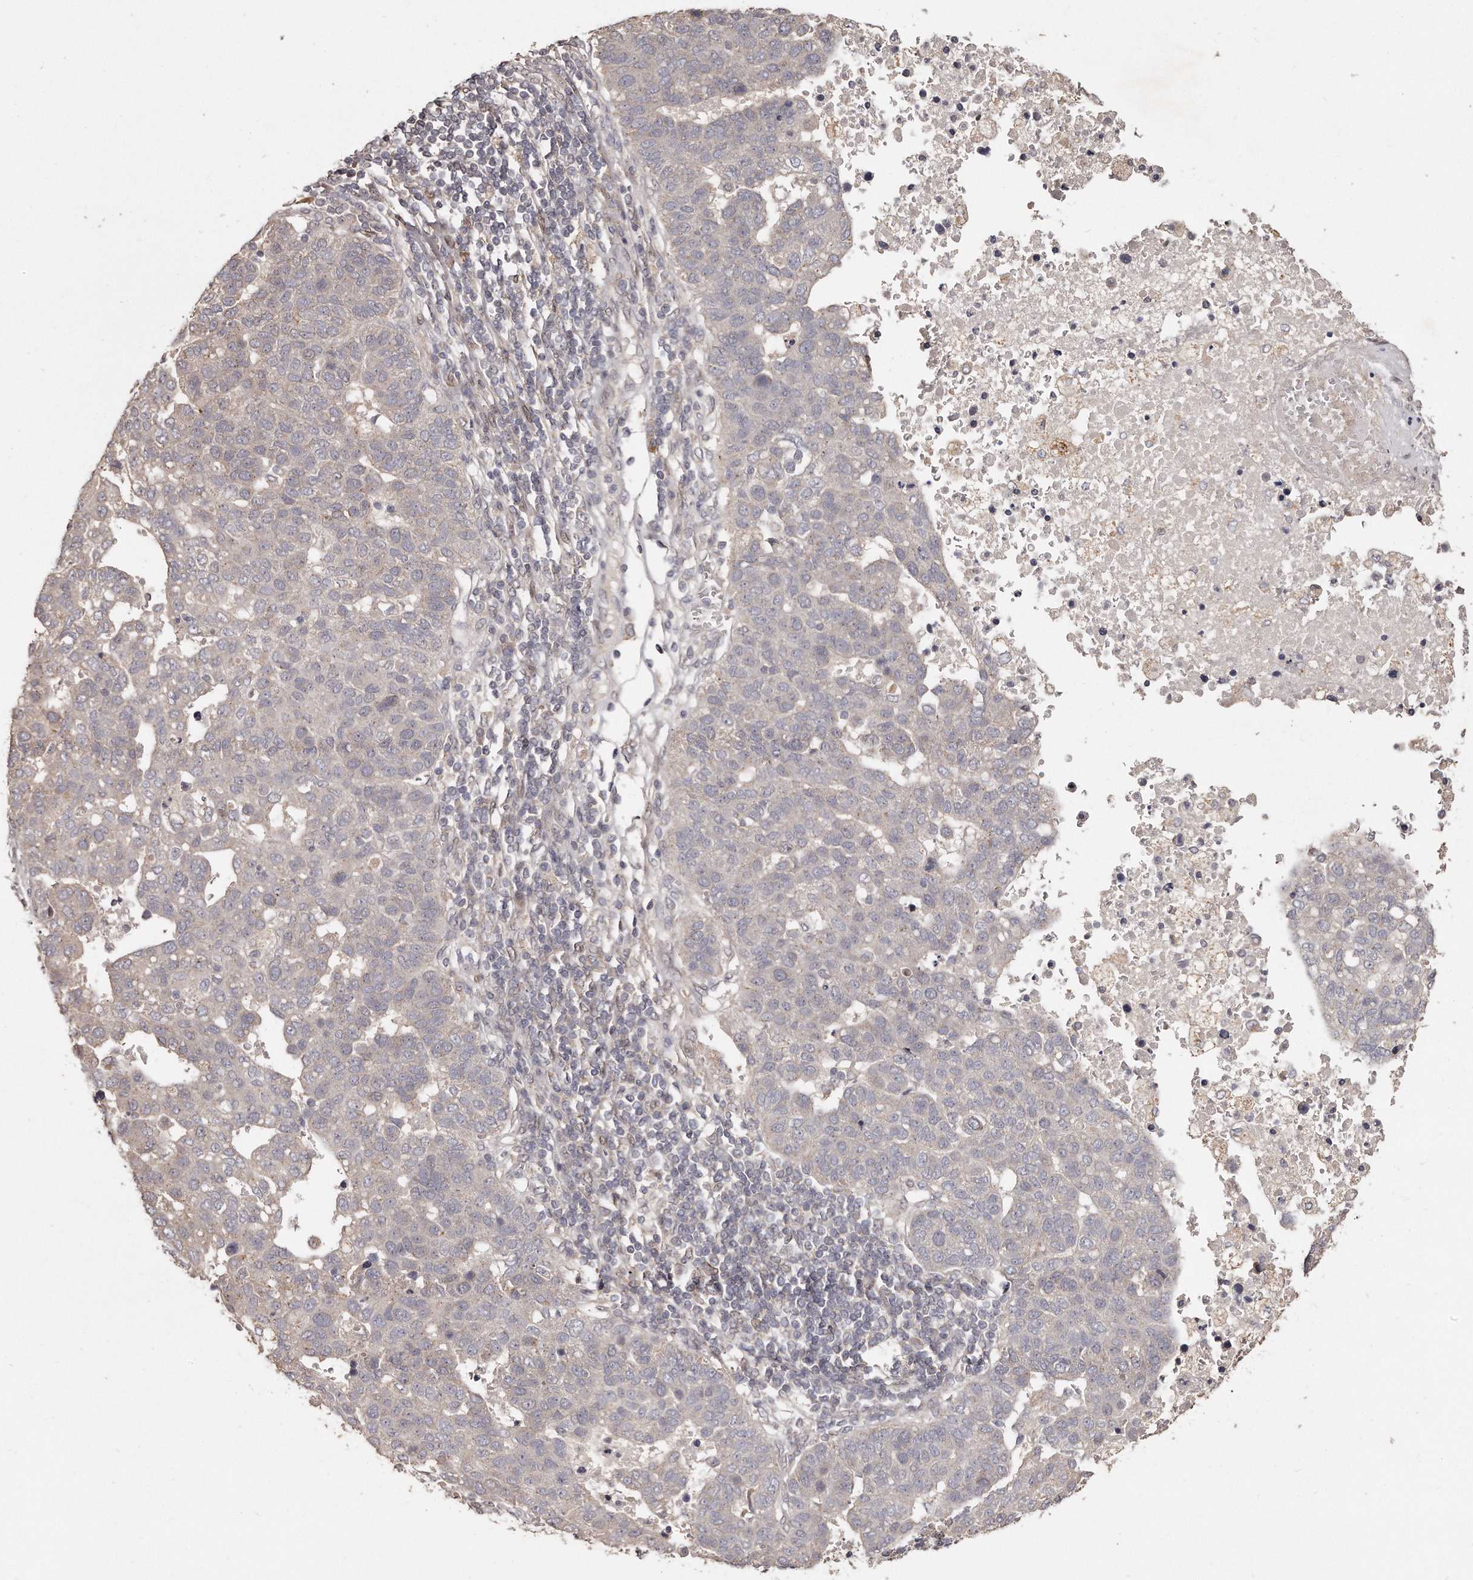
{"staining": {"intensity": "negative", "quantity": "none", "location": "none"}, "tissue": "pancreatic cancer", "cell_type": "Tumor cells", "image_type": "cancer", "snomed": [{"axis": "morphology", "description": "Adenocarcinoma, NOS"}, {"axis": "topography", "description": "Pancreas"}], "caption": "Tumor cells are negative for protein expression in human adenocarcinoma (pancreatic).", "gene": "HASPIN", "patient": {"sex": "female", "age": 61}}